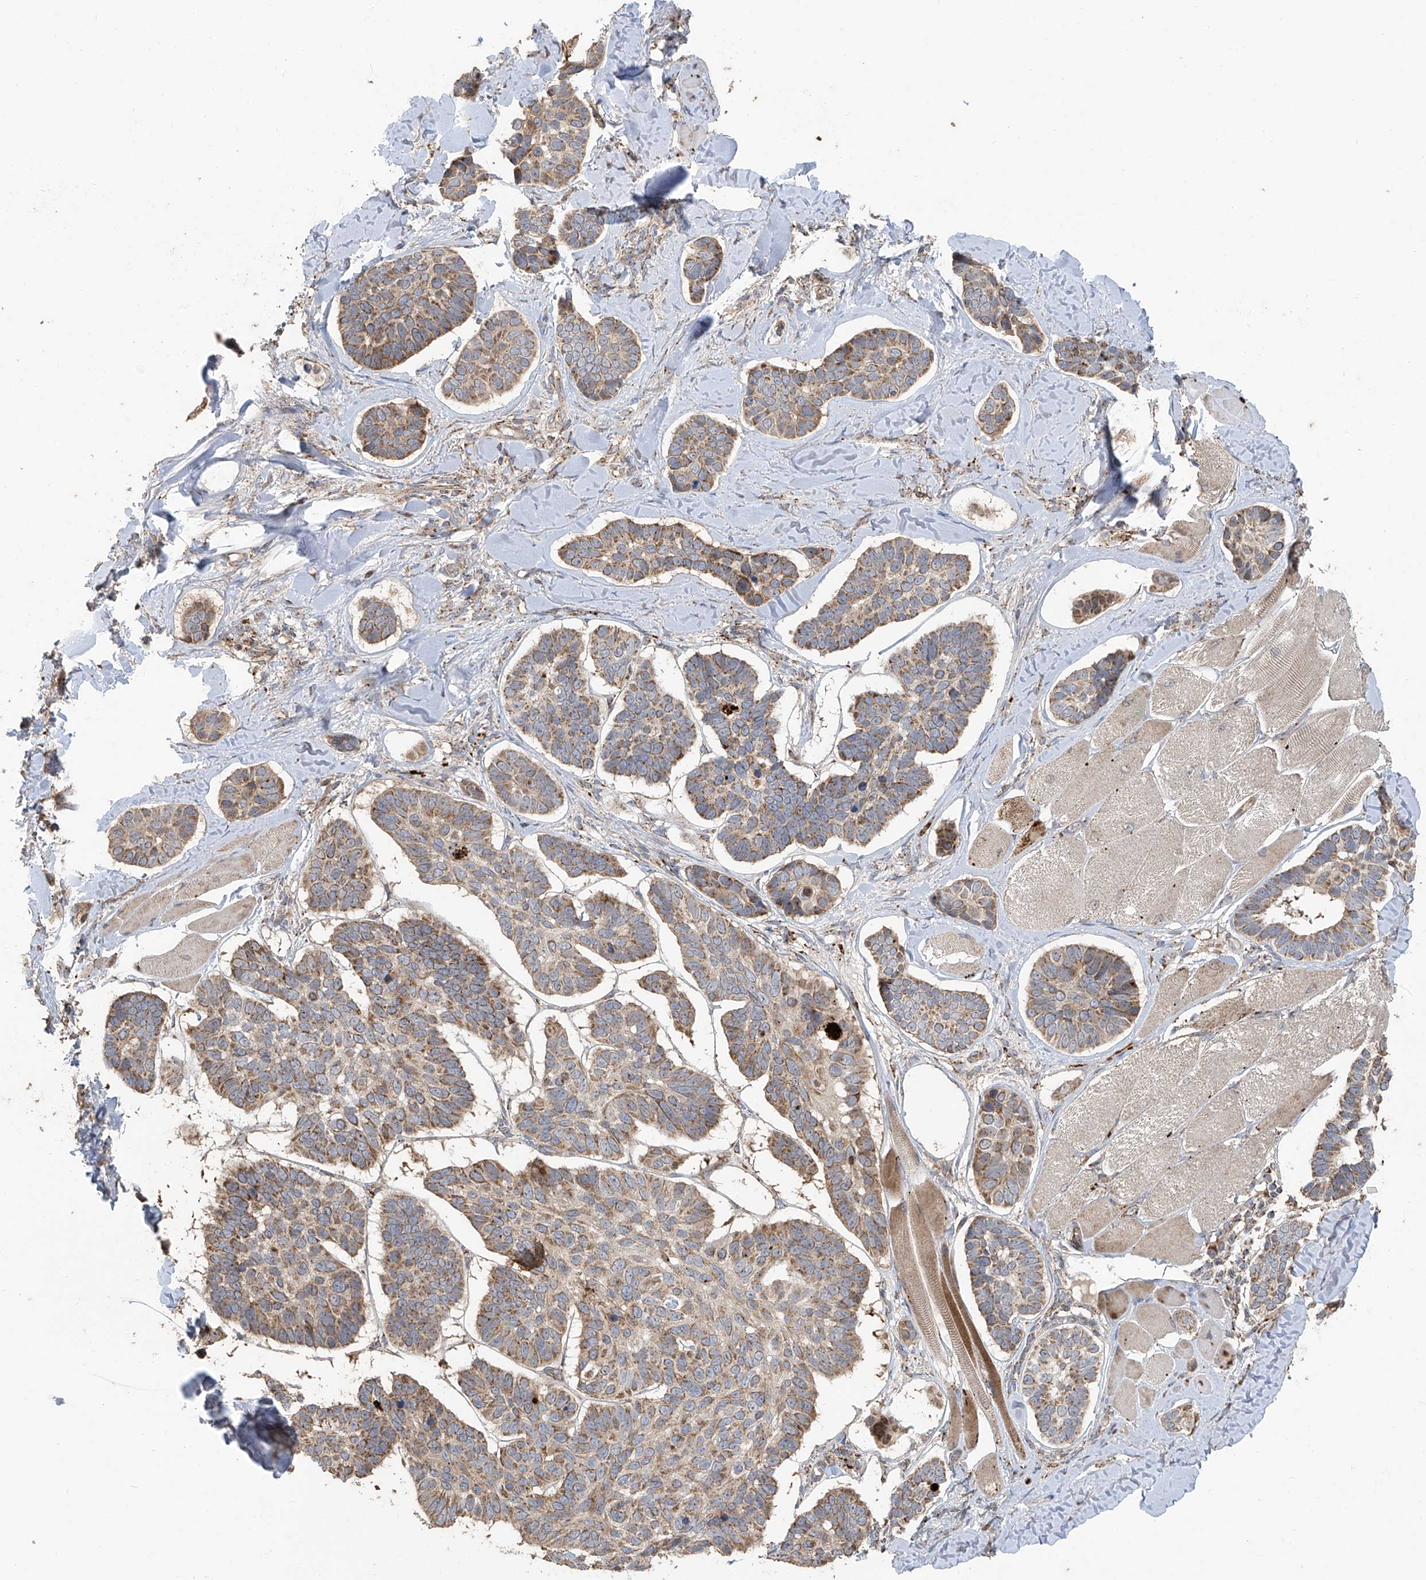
{"staining": {"intensity": "moderate", "quantity": ">75%", "location": "cytoplasmic/membranous"}, "tissue": "skin cancer", "cell_type": "Tumor cells", "image_type": "cancer", "snomed": [{"axis": "morphology", "description": "Basal cell carcinoma"}, {"axis": "topography", "description": "Skin"}], "caption": "Immunohistochemistry (IHC) staining of skin cancer (basal cell carcinoma), which exhibits medium levels of moderate cytoplasmic/membranous expression in approximately >75% of tumor cells indicating moderate cytoplasmic/membranous protein positivity. The staining was performed using DAB (brown) for protein detection and nuclei were counterstained in hematoxylin (blue).", "gene": "C2orf74", "patient": {"sex": "male", "age": 62}}